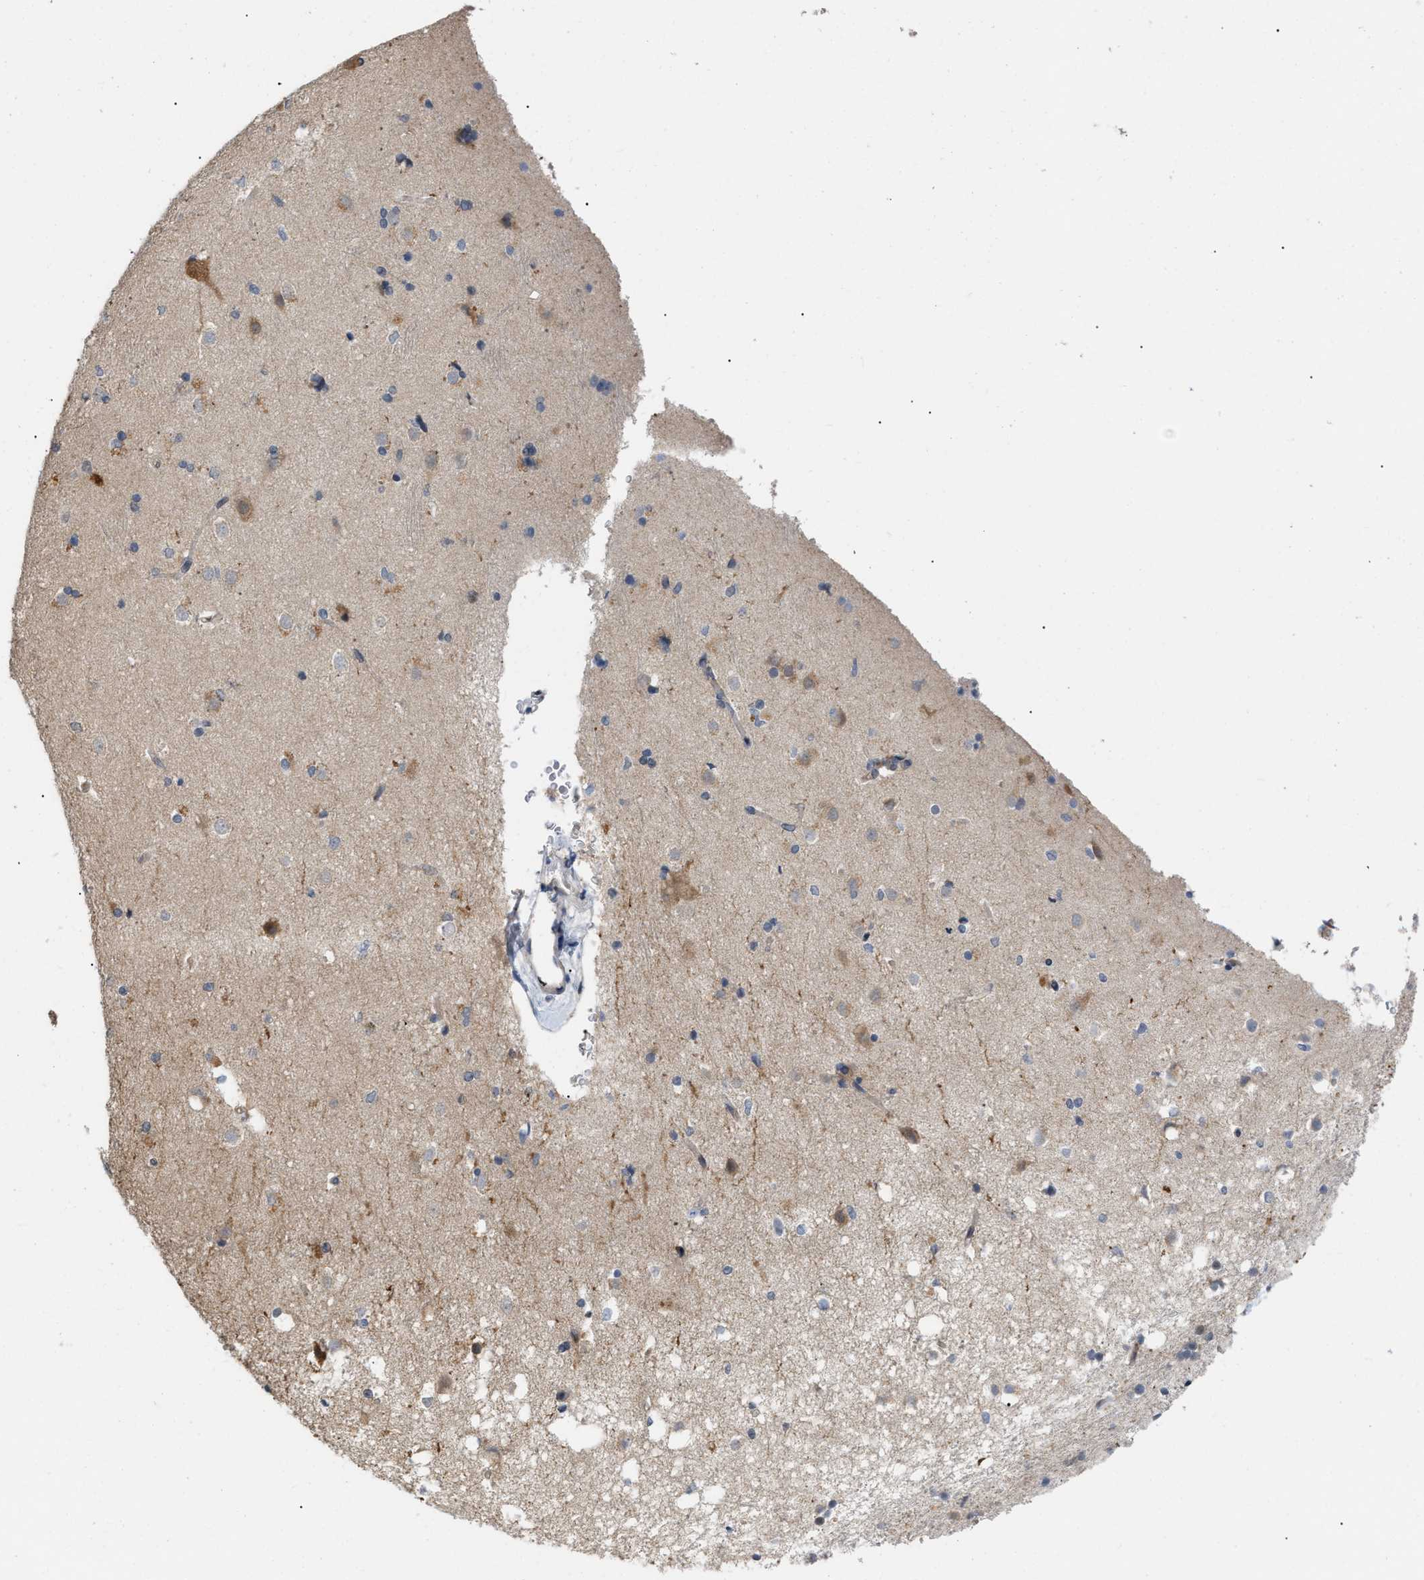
{"staining": {"intensity": "moderate", "quantity": "<25%", "location": "cytoplasmic/membranous"}, "tissue": "caudate", "cell_type": "Glial cells", "image_type": "normal", "snomed": [{"axis": "morphology", "description": "Normal tissue, NOS"}, {"axis": "topography", "description": "Lateral ventricle wall"}], "caption": "IHC photomicrograph of unremarkable caudate: human caudate stained using IHC demonstrates low levels of moderate protein expression localized specifically in the cytoplasmic/membranous of glial cells, appearing as a cytoplasmic/membranous brown color.", "gene": "CSNK1A1", "patient": {"sex": "female", "age": 19}}